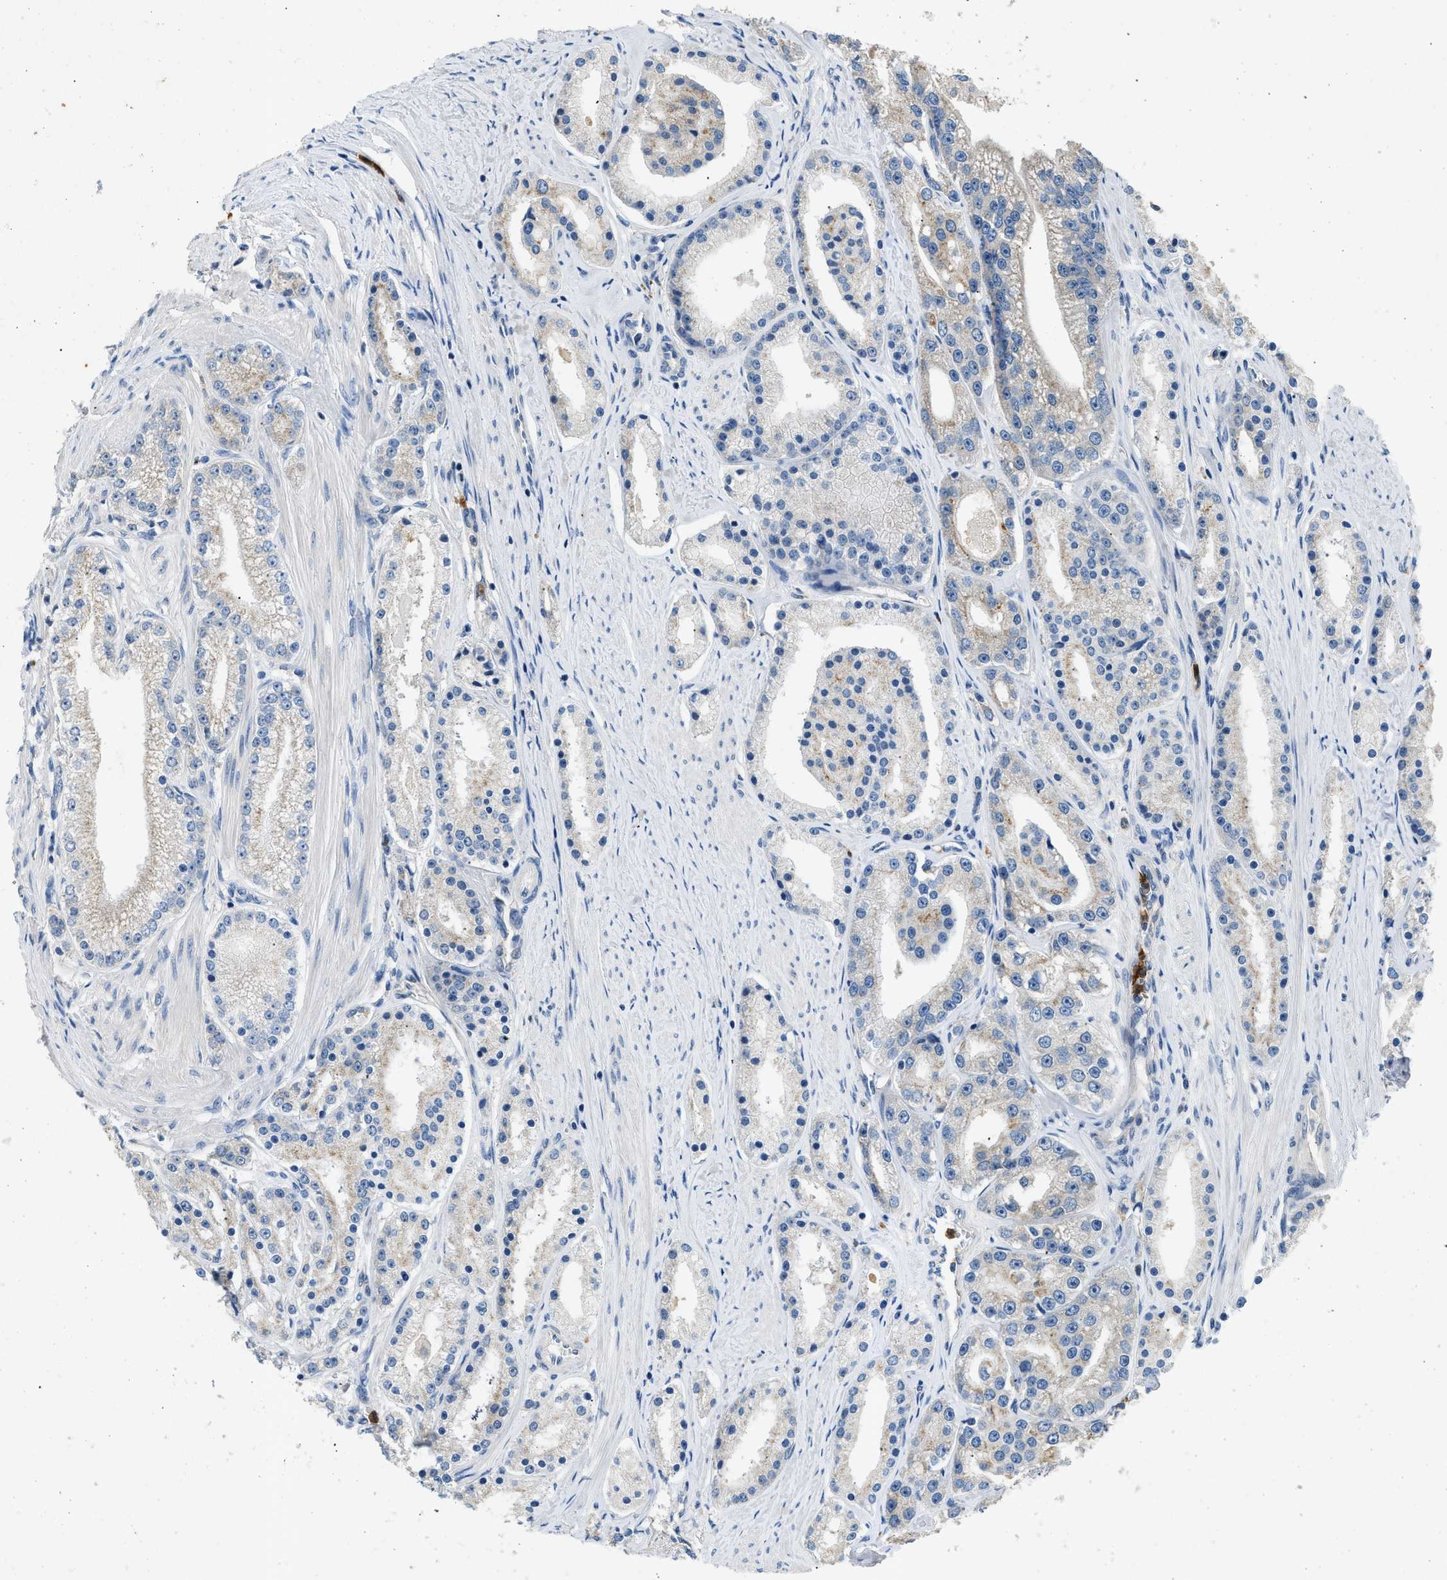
{"staining": {"intensity": "weak", "quantity": "<25%", "location": "cytoplasmic/membranous"}, "tissue": "prostate cancer", "cell_type": "Tumor cells", "image_type": "cancer", "snomed": [{"axis": "morphology", "description": "Adenocarcinoma, Low grade"}, {"axis": "topography", "description": "Prostate"}], "caption": "There is no significant positivity in tumor cells of prostate low-grade adenocarcinoma. (Brightfield microscopy of DAB (3,3'-diaminobenzidine) immunohistochemistry at high magnification).", "gene": "TOMM34", "patient": {"sex": "male", "age": 63}}